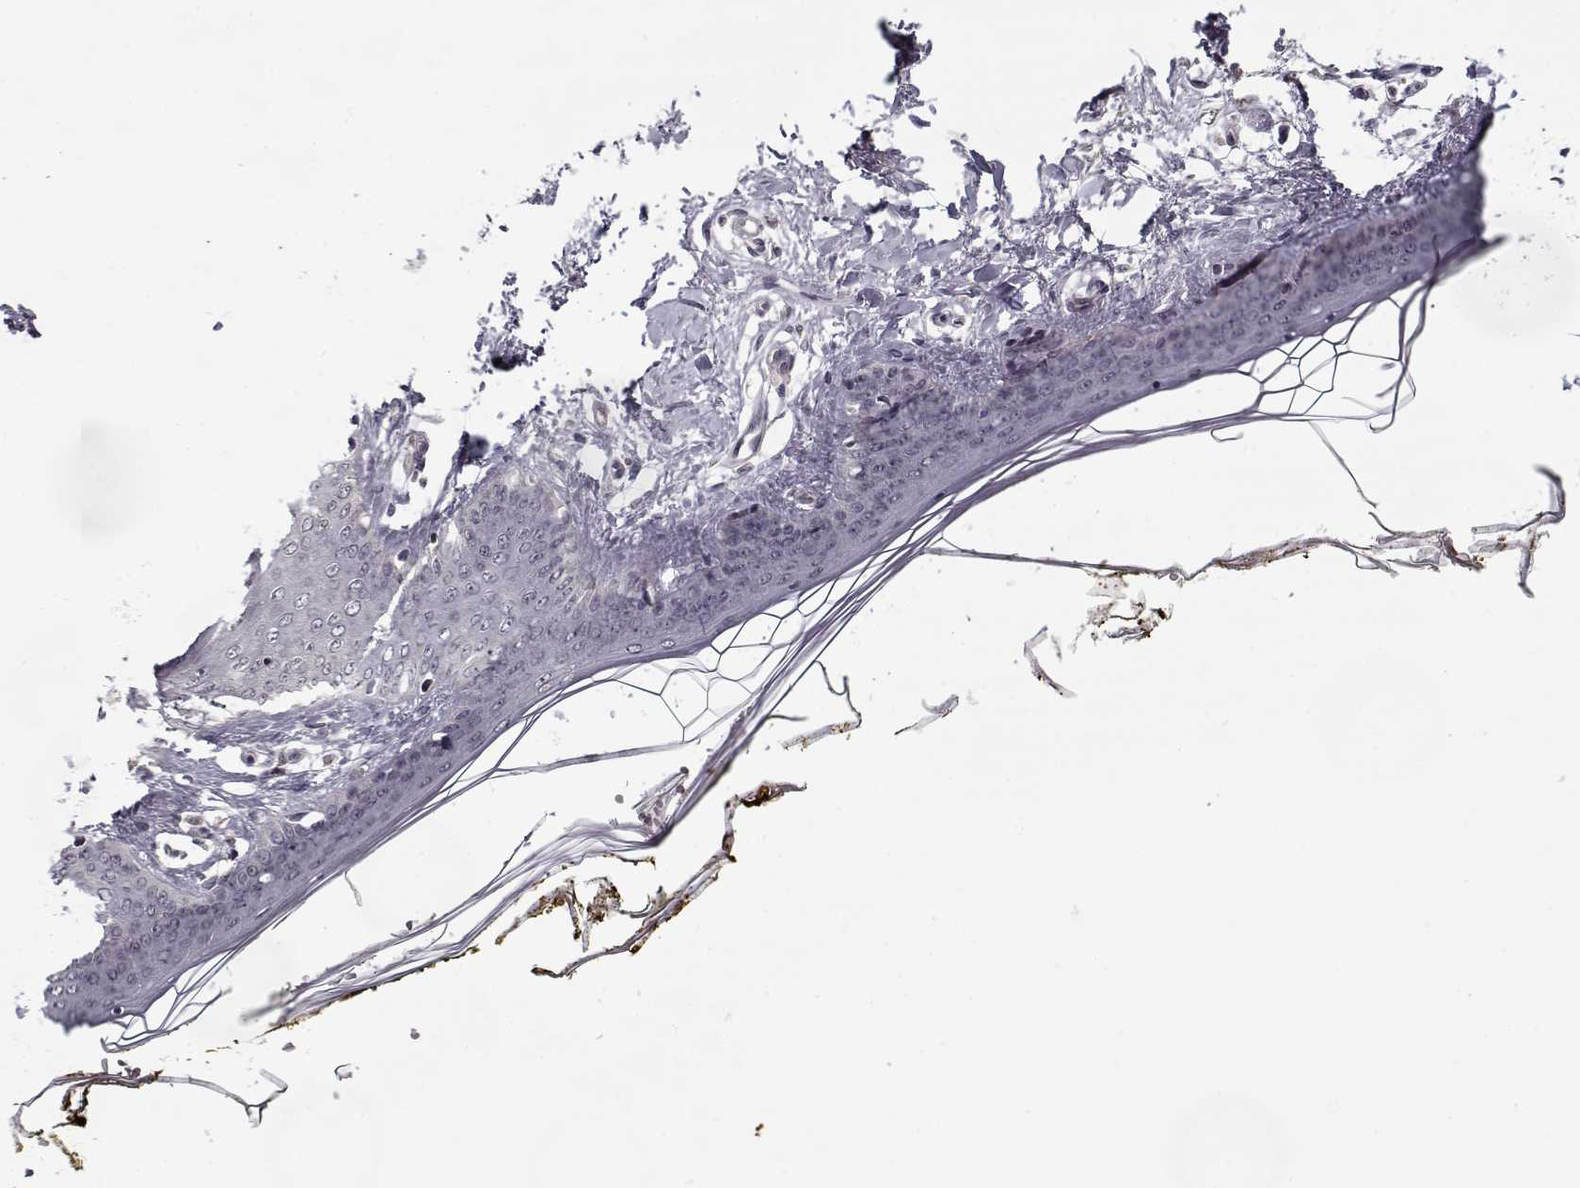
{"staining": {"intensity": "negative", "quantity": "none", "location": "none"}, "tissue": "skin", "cell_type": "Fibroblasts", "image_type": "normal", "snomed": [{"axis": "morphology", "description": "Normal tissue, NOS"}, {"axis": "topography", "description": "Skin"}], "caption": "A histopathology image of skin stained for a protein exhibits no brown staining in fibroblasts. (DAB (3,3'-diaminobenzidine) immunohistochemistry (IHC), high magnification).", "gene": "TESPA1", "patient": {"sex": "female", "age": 34}}